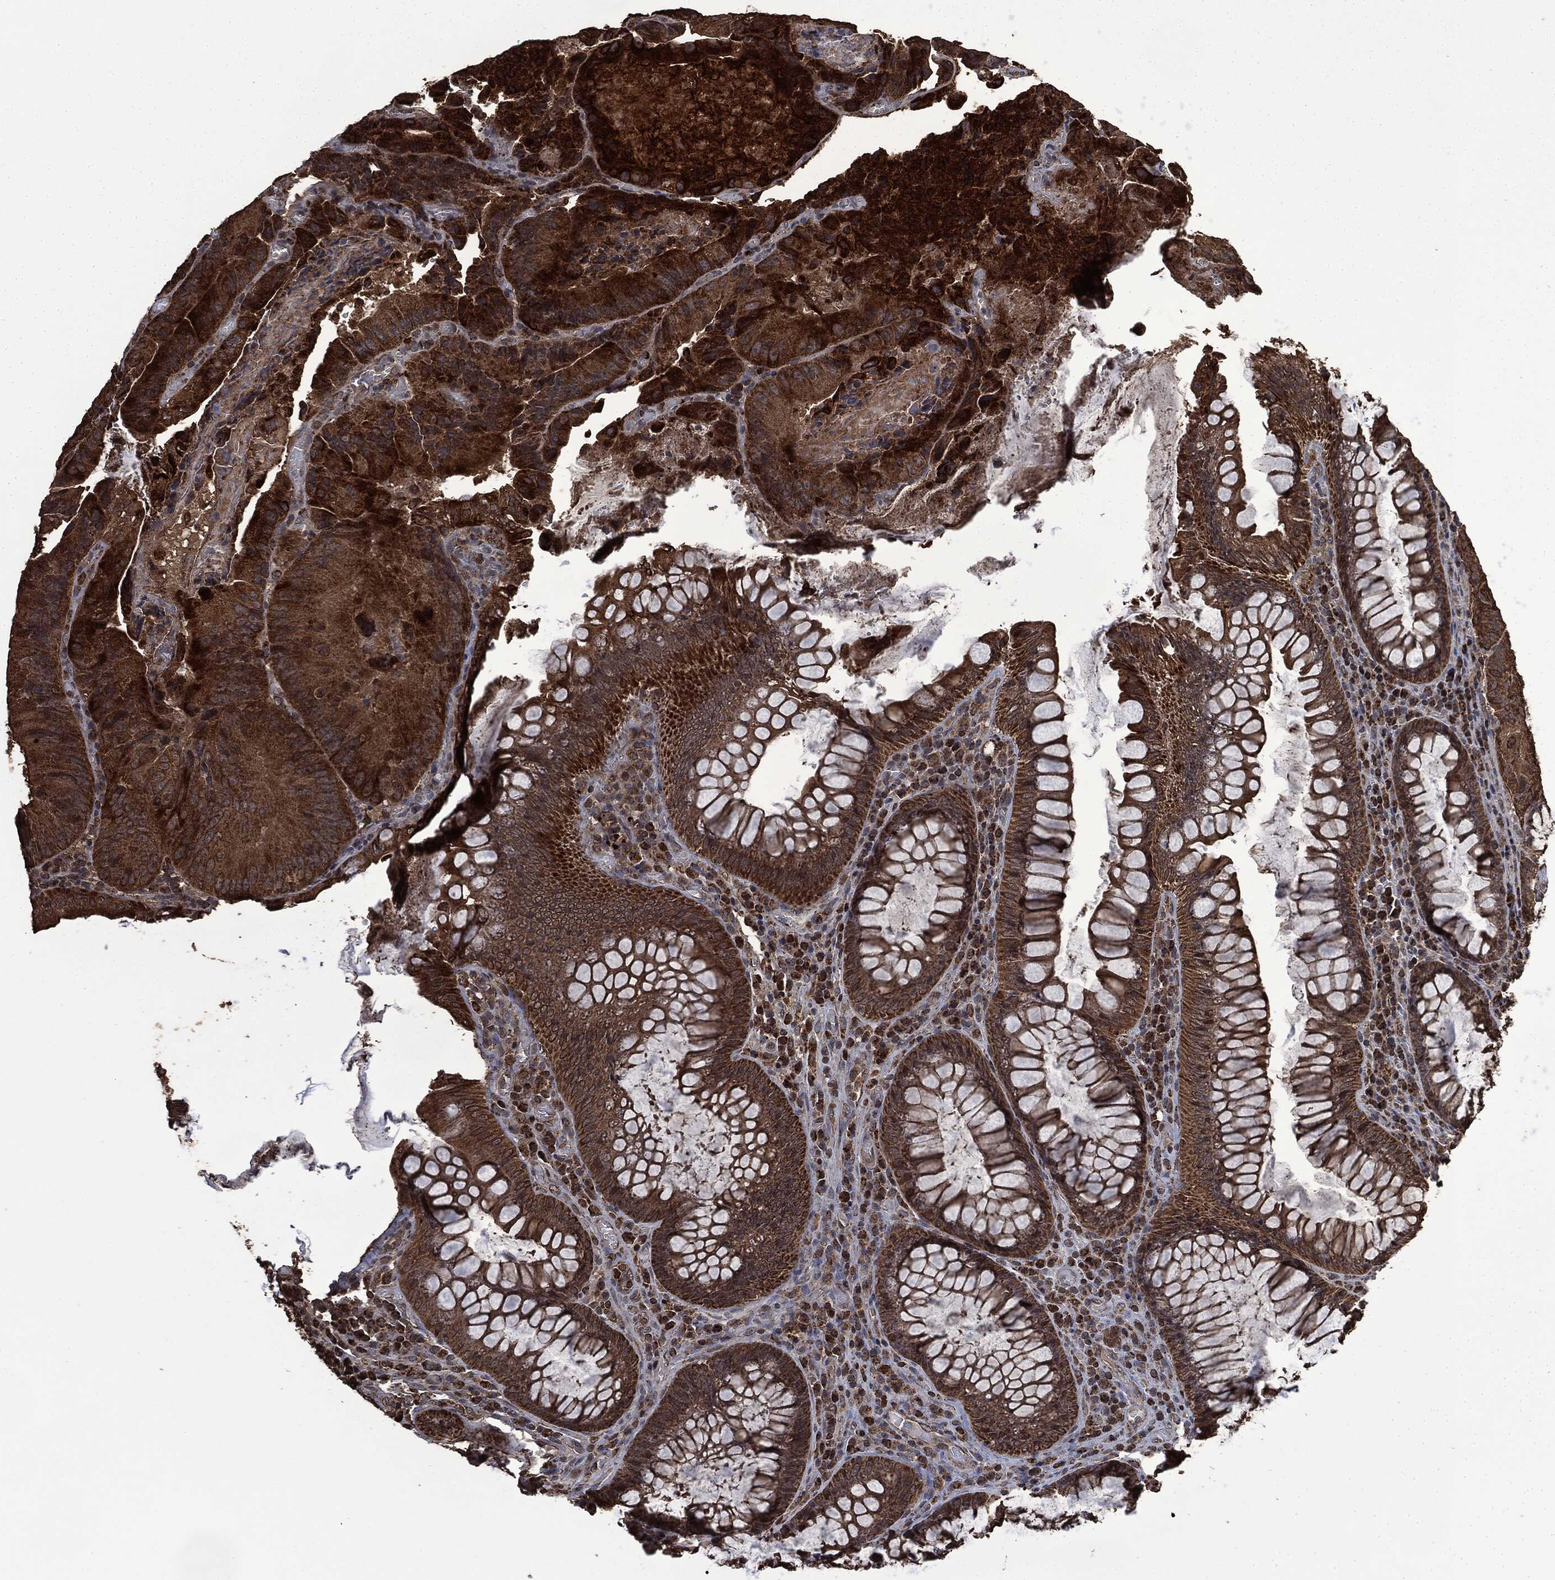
{"staining": {"intensity": "strong", "quantity": ">75%", "location": "cytoplasmic/membranous"}, "tissue": "colorectal cancer", "cell_type": "Tumor cells", "image_type": "cancer", "snomed": [{"axis": "morphology", "description": "Adenocarcinoma, NOS"}, {"axis": "topography", "description": "Colon"}], "caption": "Adenocarcinoma (colorectal) tissue displays strong cytoplasmic/membranous positivity in about >75% of tumor cells, visualized by immunohistochemistry.", "gene": "LIG3", "patient": {"sex": "female", "age": 86}}